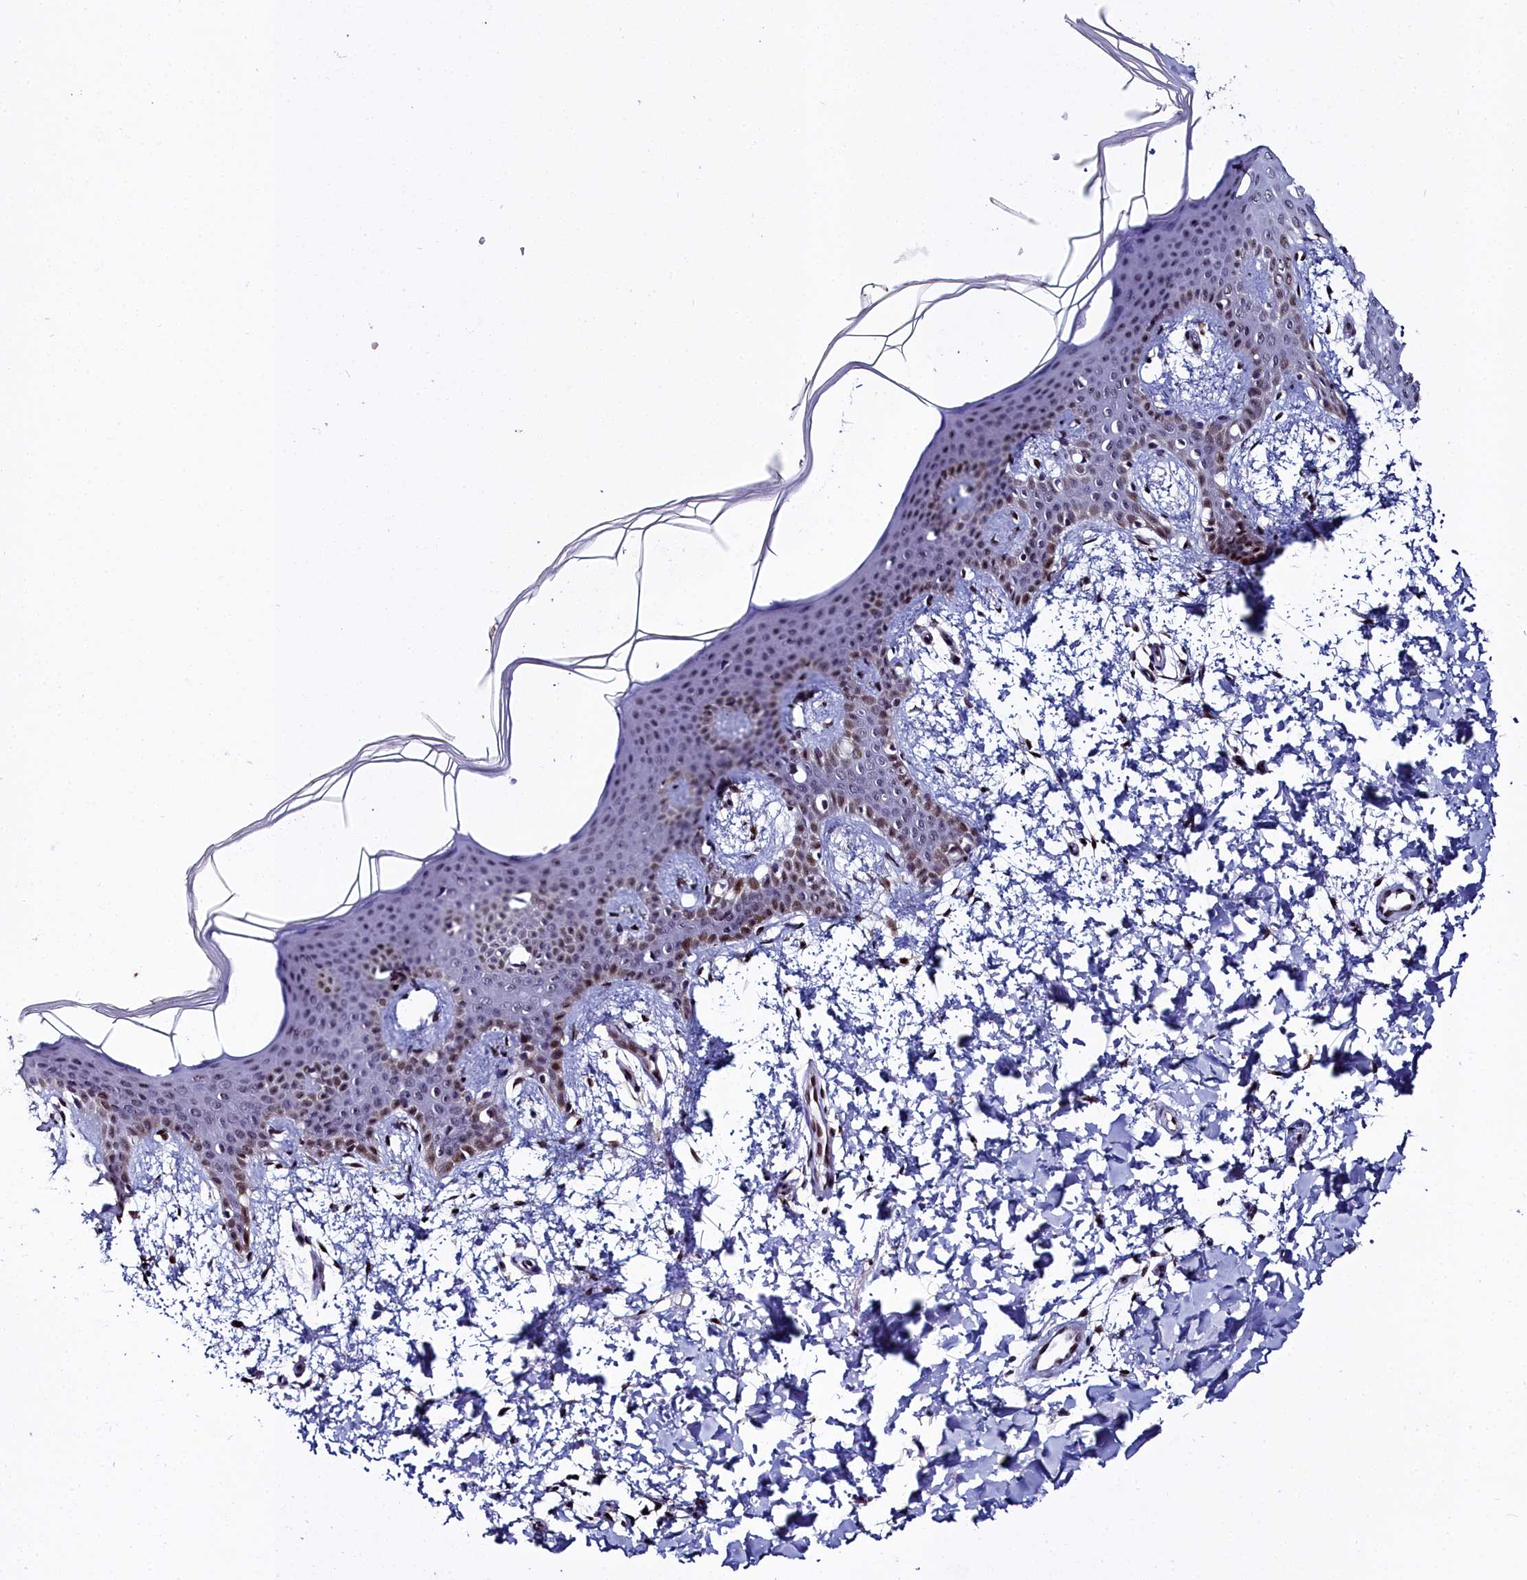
{"staining": {"intensity": "moderate", "quantity": ">75%", "location": "nuclear"}, "tissue": "skin", "cell_type": "Fibroblasts", "image_type": "normal", "snomed": [{"axis": "morphology", "description": "Normal tissue, NOS"}, {"axis": "topography", "description": "Skin"}], "caption": "Immunohistochemistry (DAB (3,3'-diaminobenzidine)) staining of unremarkable skin demonstrates moderate nuclear protein positivity in approximately >75% of fibroblasts. The staining was performed using DAB (3,3'-diaminobenzidine), with brown indicating positive protein expression. Nuclei are stained blue with hematoxylin.", "gene": "CCDC97", "patient": {"sex": "male", "age": 36}}